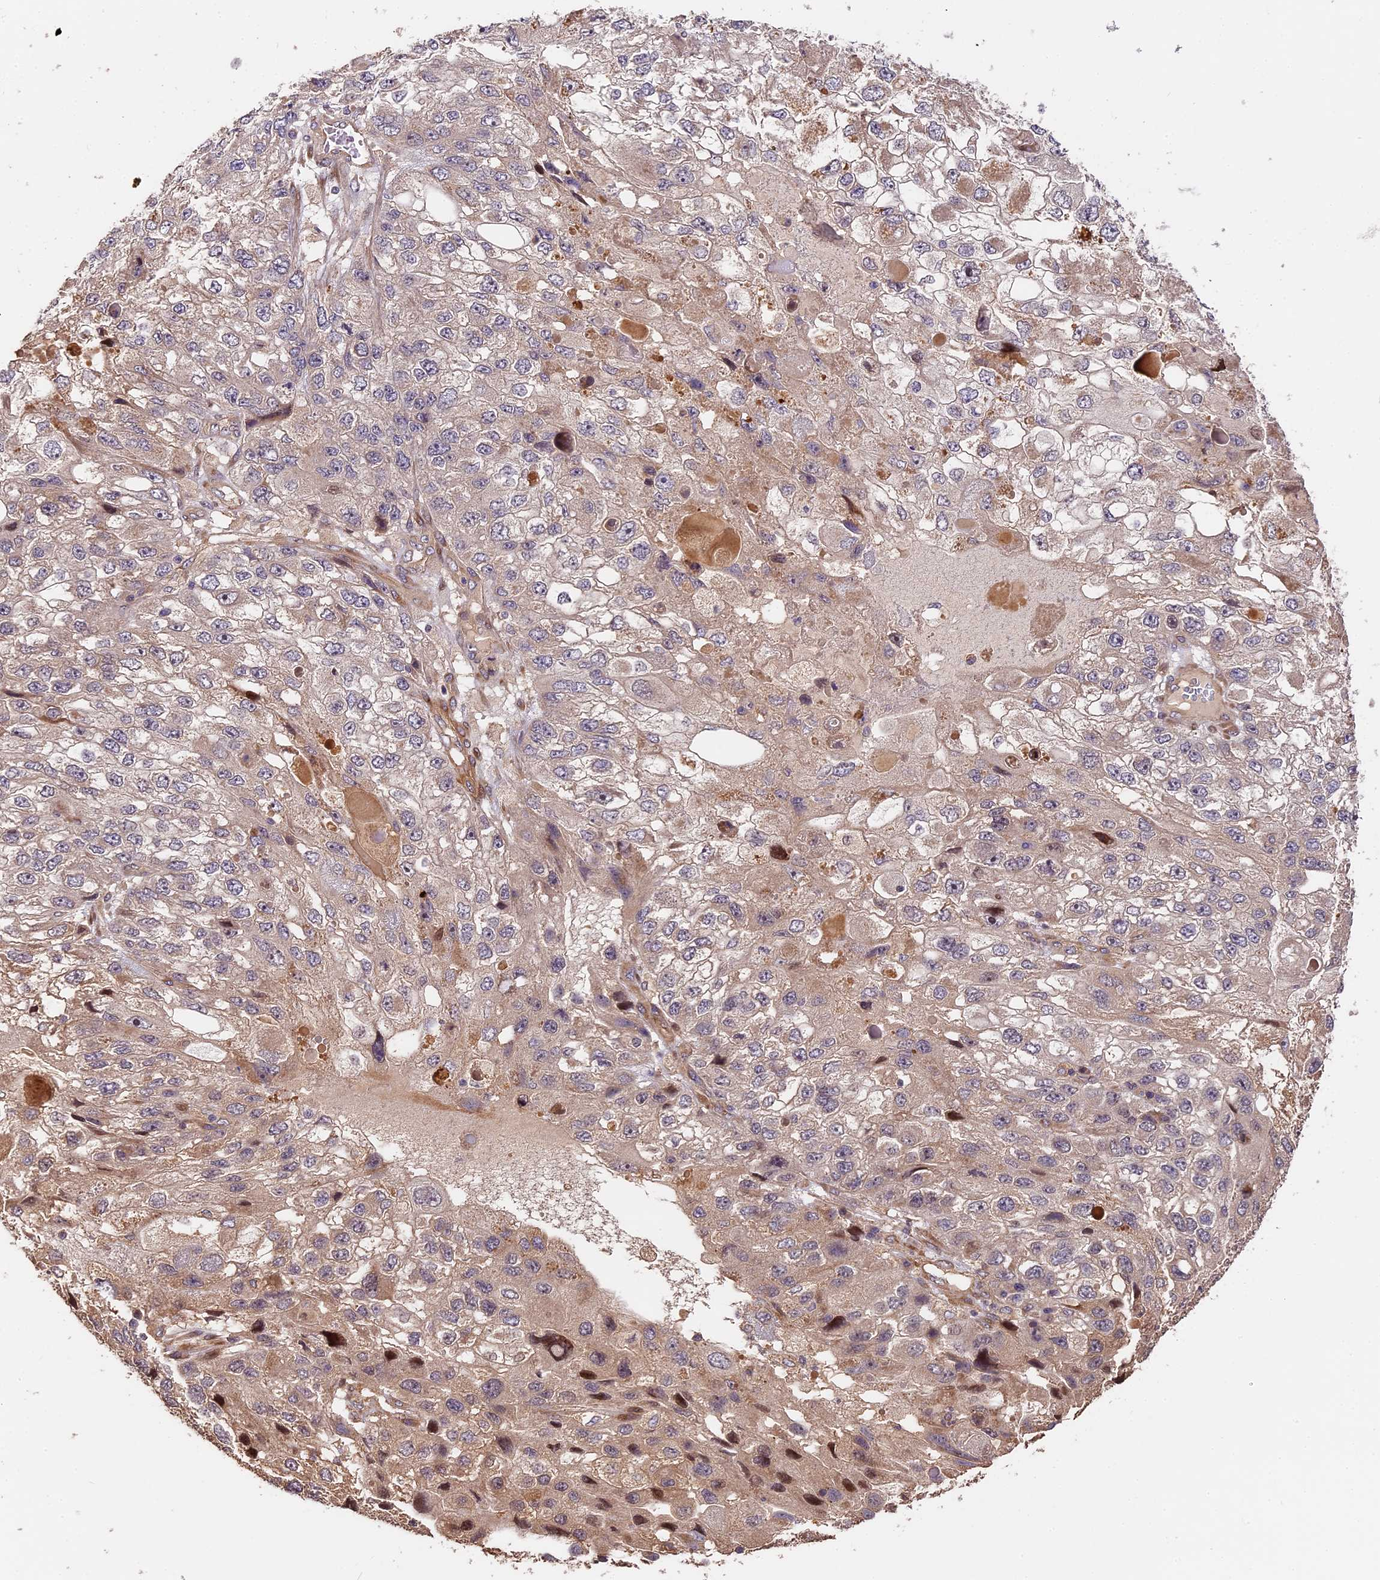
{"staining": {"intensity": "moderate", "quantity": "<25%", "location": "nuclear"}, "tissue": "endometrial cancer", "cell_type": "Tumor cells", "image_type": "cancer", "snomed": [{"axis": "morphology", "description": "Adenocarcinoma, NOS"}, {"axis": "topography", "description": "Endometrium"}], "caption": "Tumor cells show moderate nuclear positivity in approximately <25% of cells in endometrial adenocarcinoma. (DAB (3,3'-diaminobenzidine) = brown stain, brightfield microscopy at high magnification).", "gene": "ARHGAP17", "patient": {"sex": "female", "age": 49}}